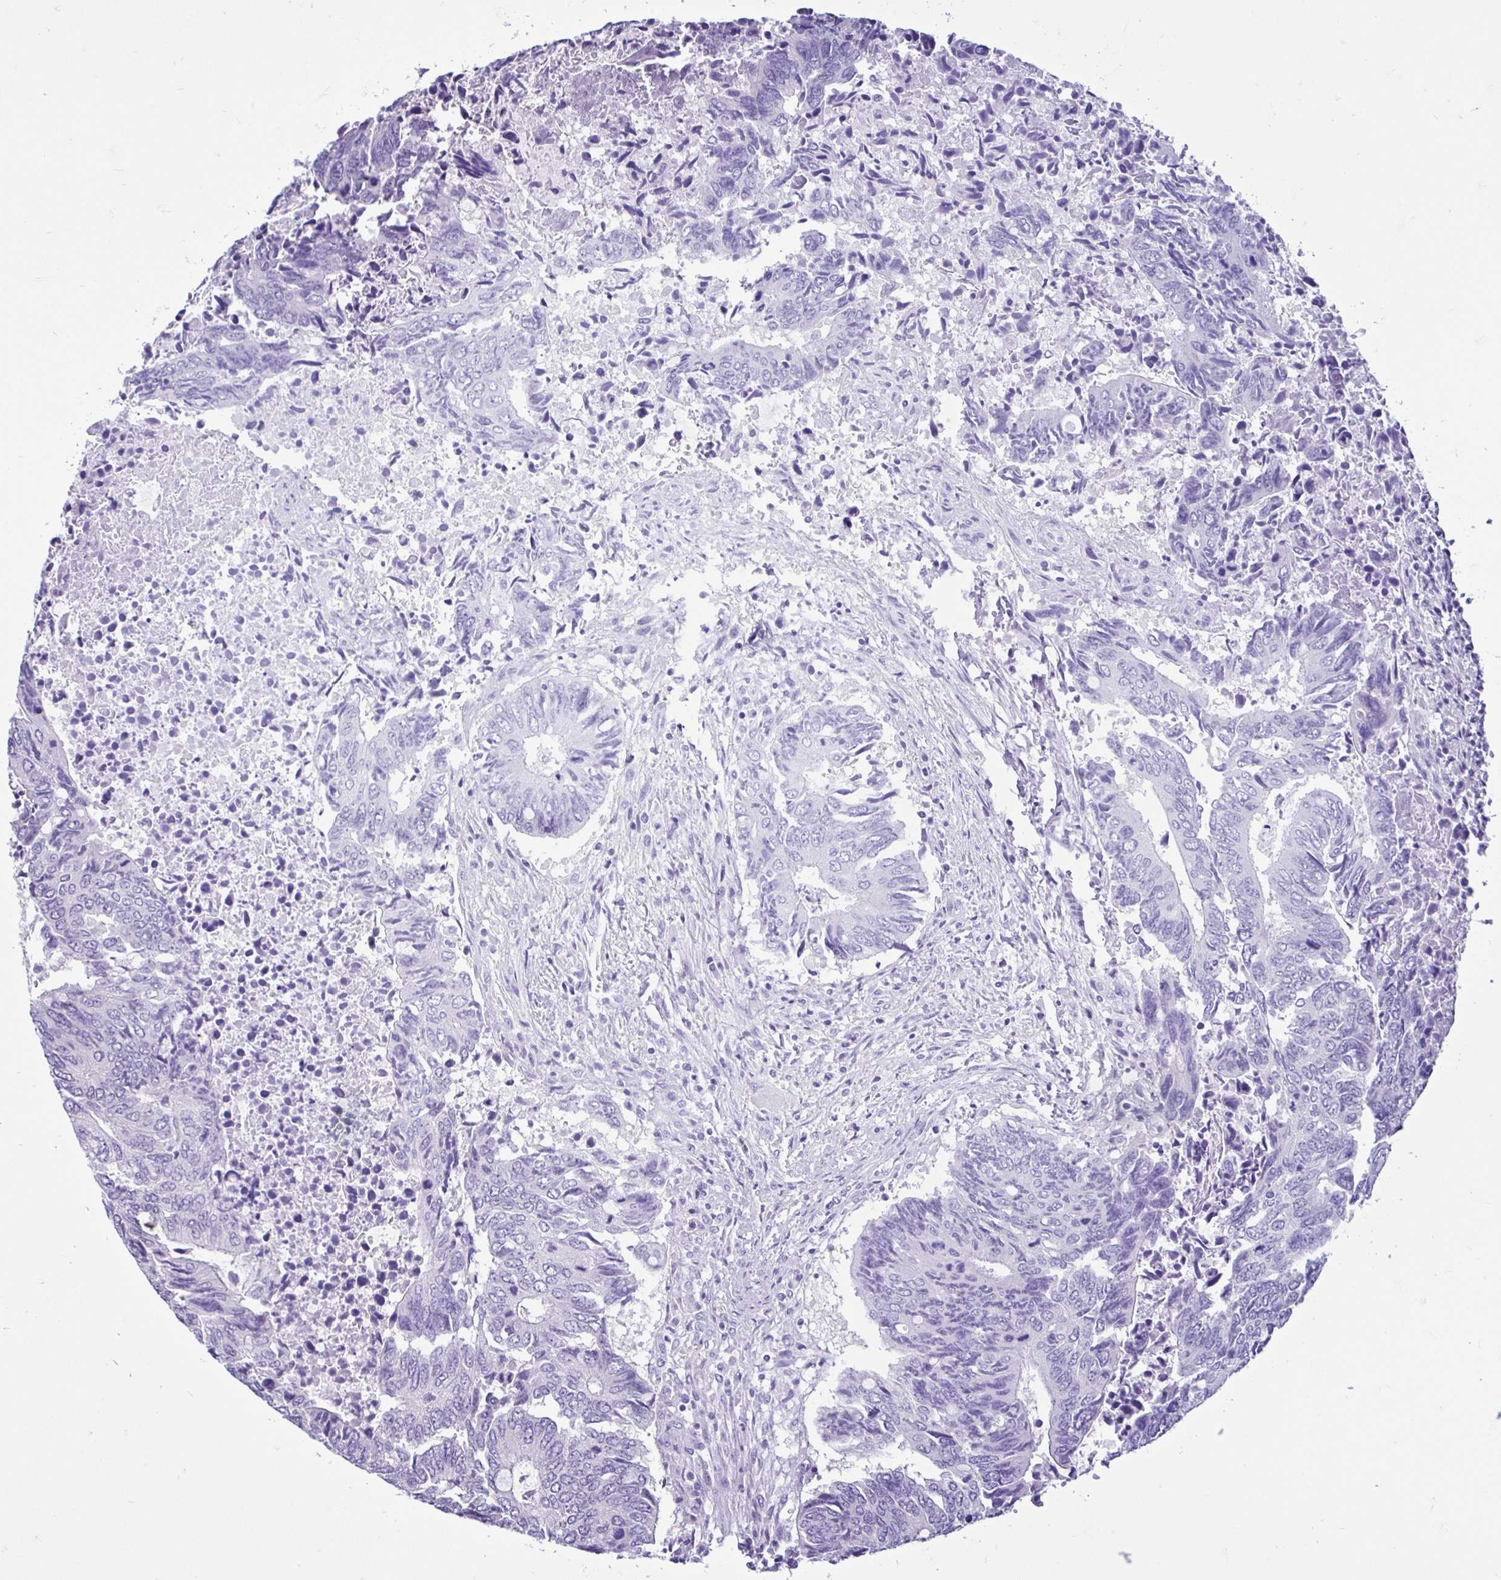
{"staining": {"intensity": "negative", "quantity": "none", "location": "none"}, "tissue": "colorectal cancer", "cell_type": "Tumor cells", "image_type": "cancer", "snomed": [{"axis": "morphology", "description": "Adenocarcinoma, NOS"}, {"axis": "topography", "description": "Colon"}], "caption": "IHC of colorectal adenocarcinoma shows no staining in tumor cells.", "gene": "CYP19A1", "patient": {"sex": "male", "age": 87}}